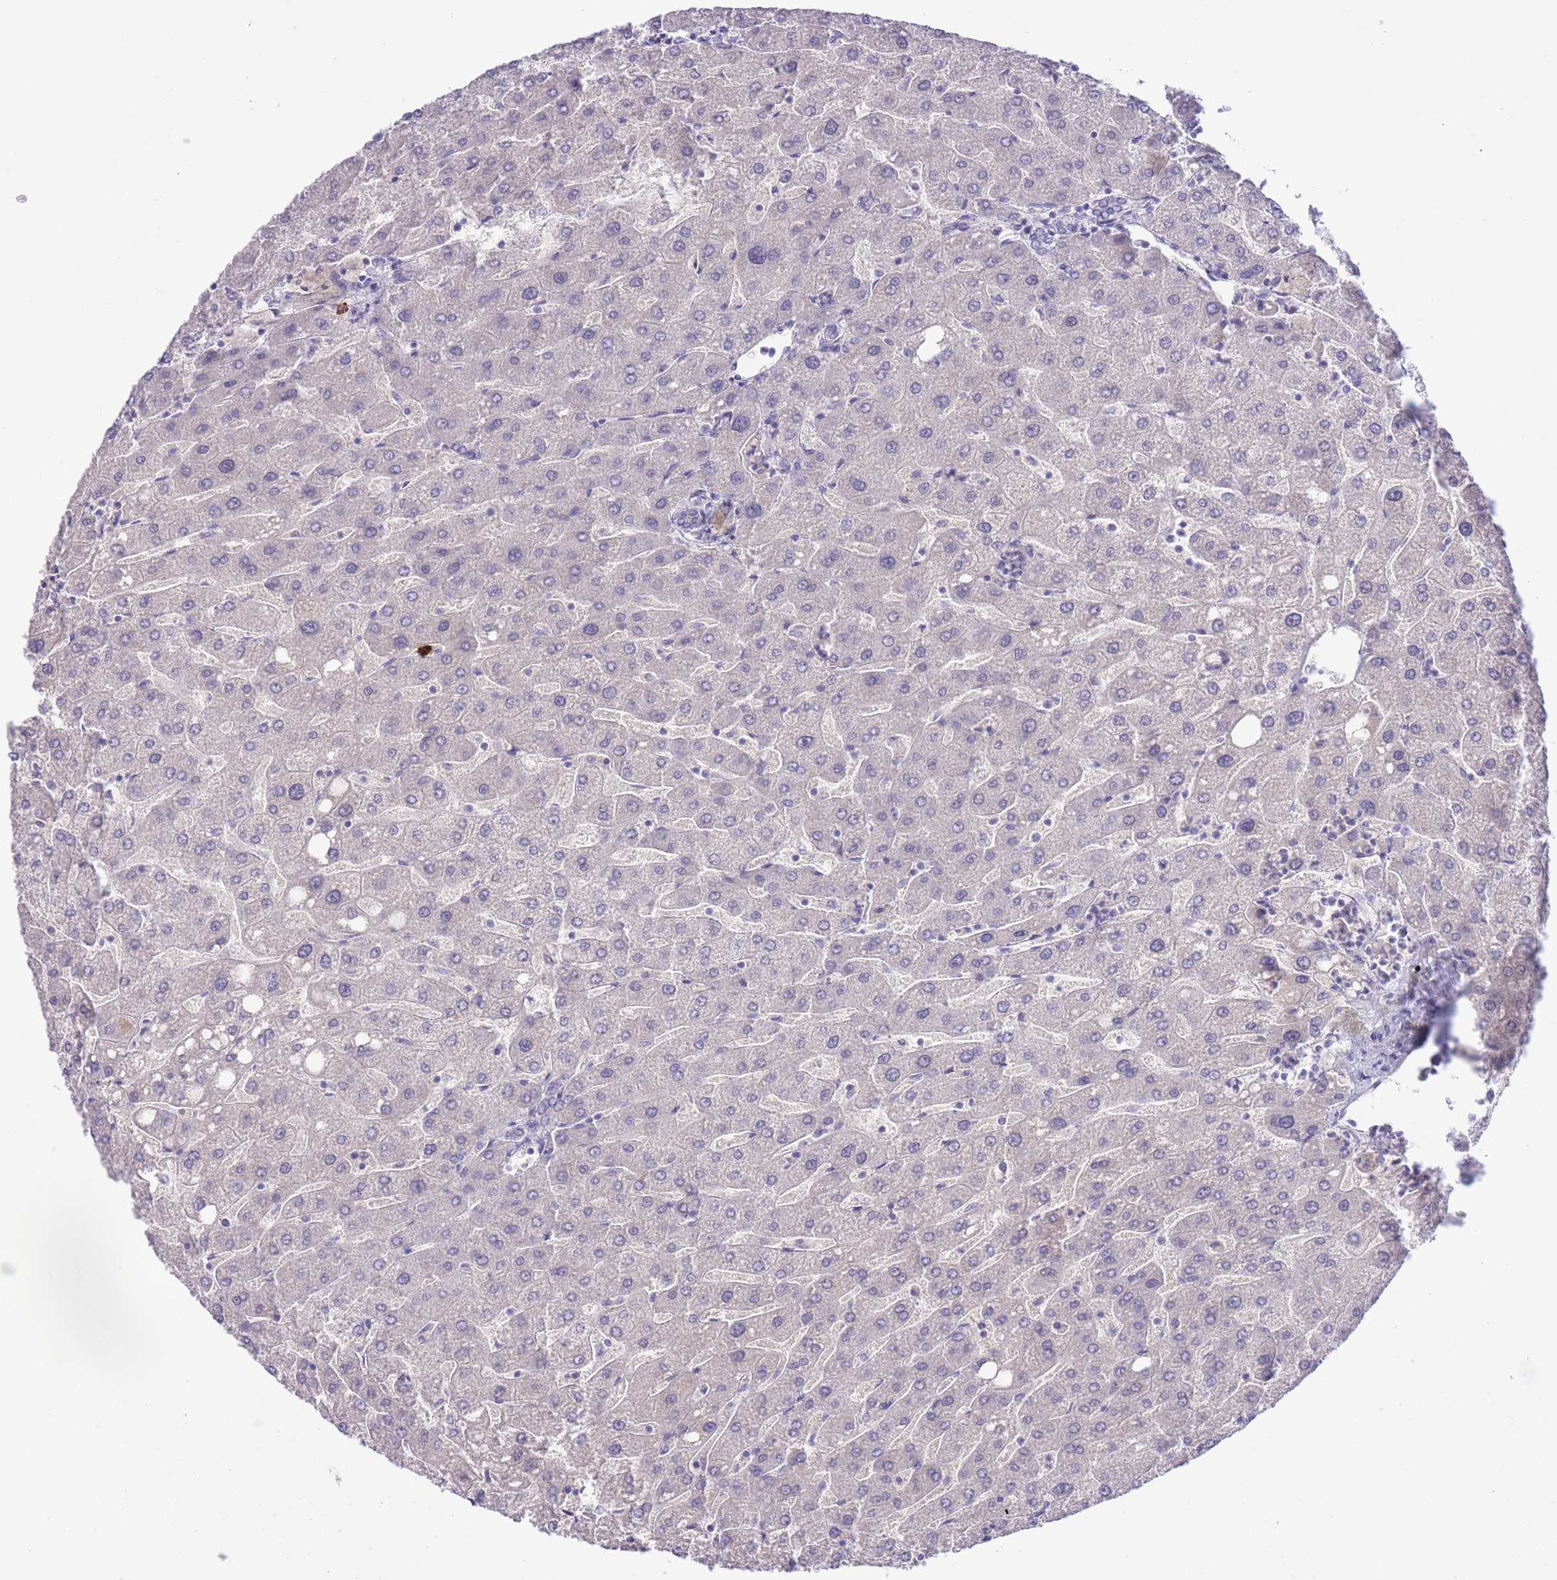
{"staining": {"intensity": "negative", "quantity": "none", "location": "none"}, "tissue": "liver", "cell_type": "Cholangiocytes", "image_type": "normal", "snomed": [{"axis": "morphology", "description": "Normal tissue, NOS"}, {"axis": "topography", "description": "Liver"}], "caption": "IHC histopathology image of unremarkable liver: human liver stained with DAB demonstrates no significant protein staining in cholangiocytes.", "gene": "ASAP3", "patient": {"sex": "male", "age": 67}}